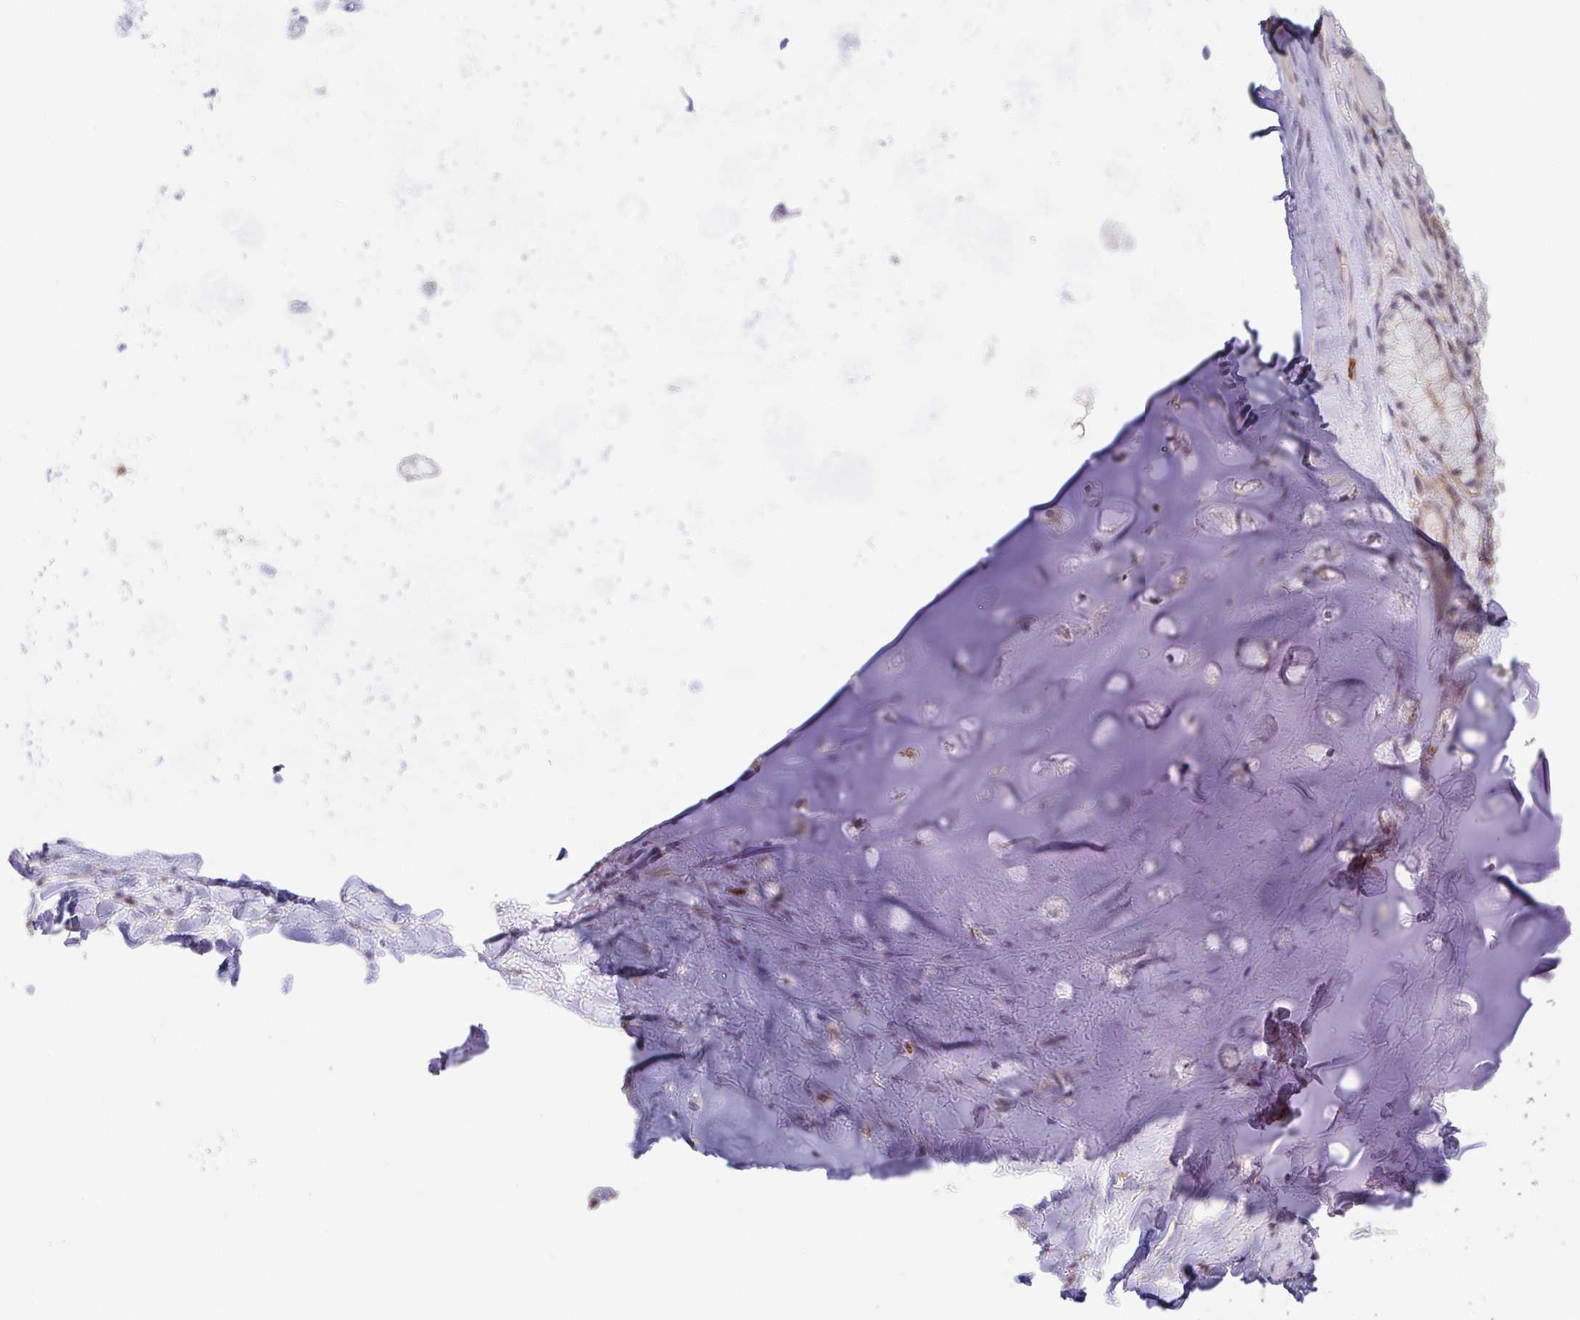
{"staining": {"intensity": "weak", "quantity": "<25%", "location": "cytoplasmic/membranous"}, "tissue": "soft tissue", "cell_type": "Chondrocytes", "image_type": "normal", "snomed": [{"axis": "morphology", "description": "Normal tissue, NOS"}, {"axis": "topography", "description": "Cartilage tissue"}, {"axis": "topography", "description": "Bronchus"}], "caption": "The histopathology image displays no staining of chondrocytes in benign soft tissue. (Stains: DAB IHC with hematoxylin counter stain, Microscopy: brightfield microscopy at high magnification).", "gene": "PREPL", "patient": {"sex": "male", "age": 56}}